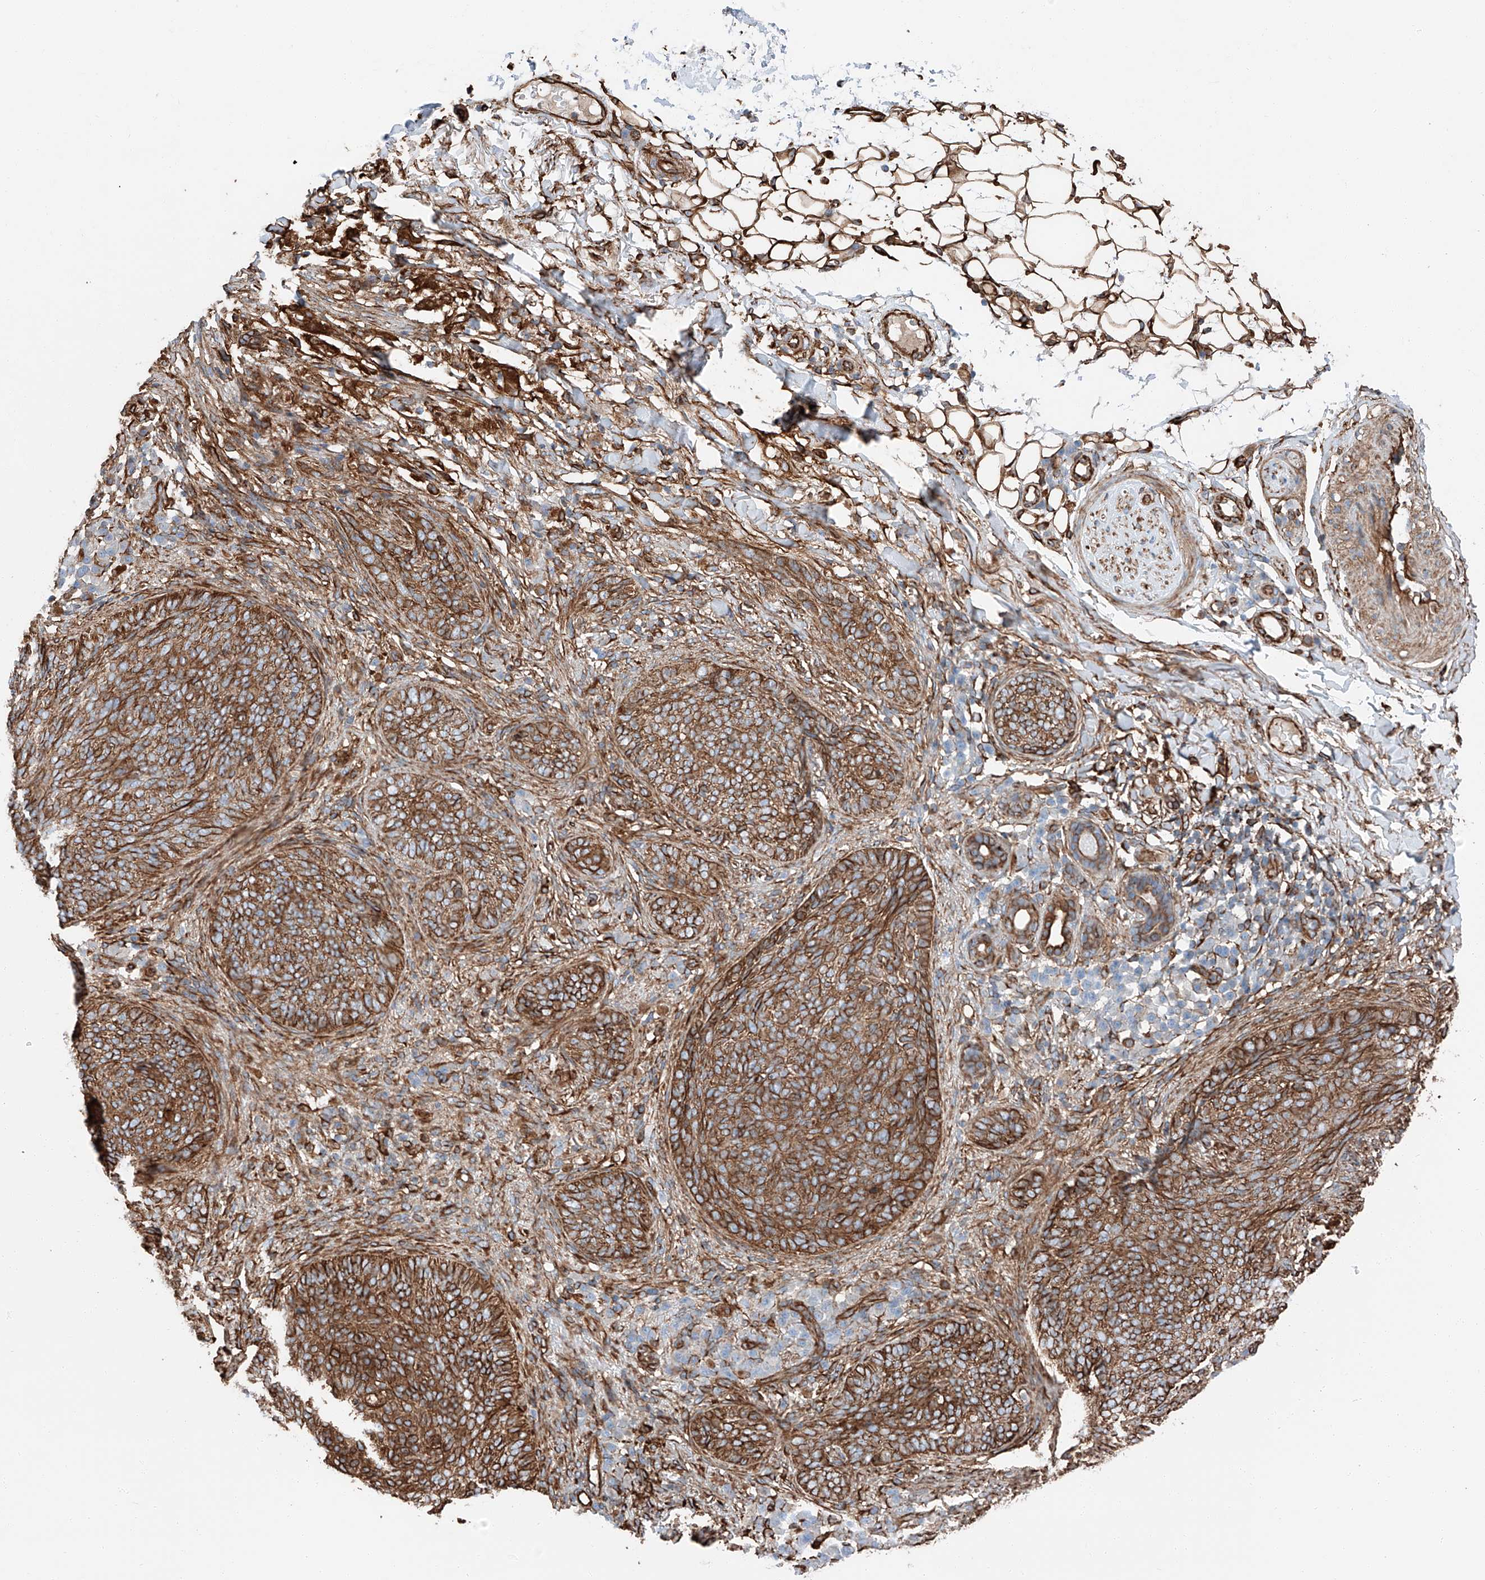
{"staining": {"intensity": "strong", "quantity": ">75%", "location": "cytoplasmic/membranous"}, "tissue": "skin cancer", "cell_type": "Tumor cells", "image_type": "cancer", "snomed": [{"axis": "morphology", "description": "Basal cell carcinoma"}, {"axis": "topography", "description": "Skin"}], "caption": "Skin cancer (basal cell carcinoma) stained with a brown dye exhibits strong cytoplasmic/membranous positive staining in about >75% of tumor cells.", "gene": "ZNF804A", "patient": {"sex": "male", "age": 85}}